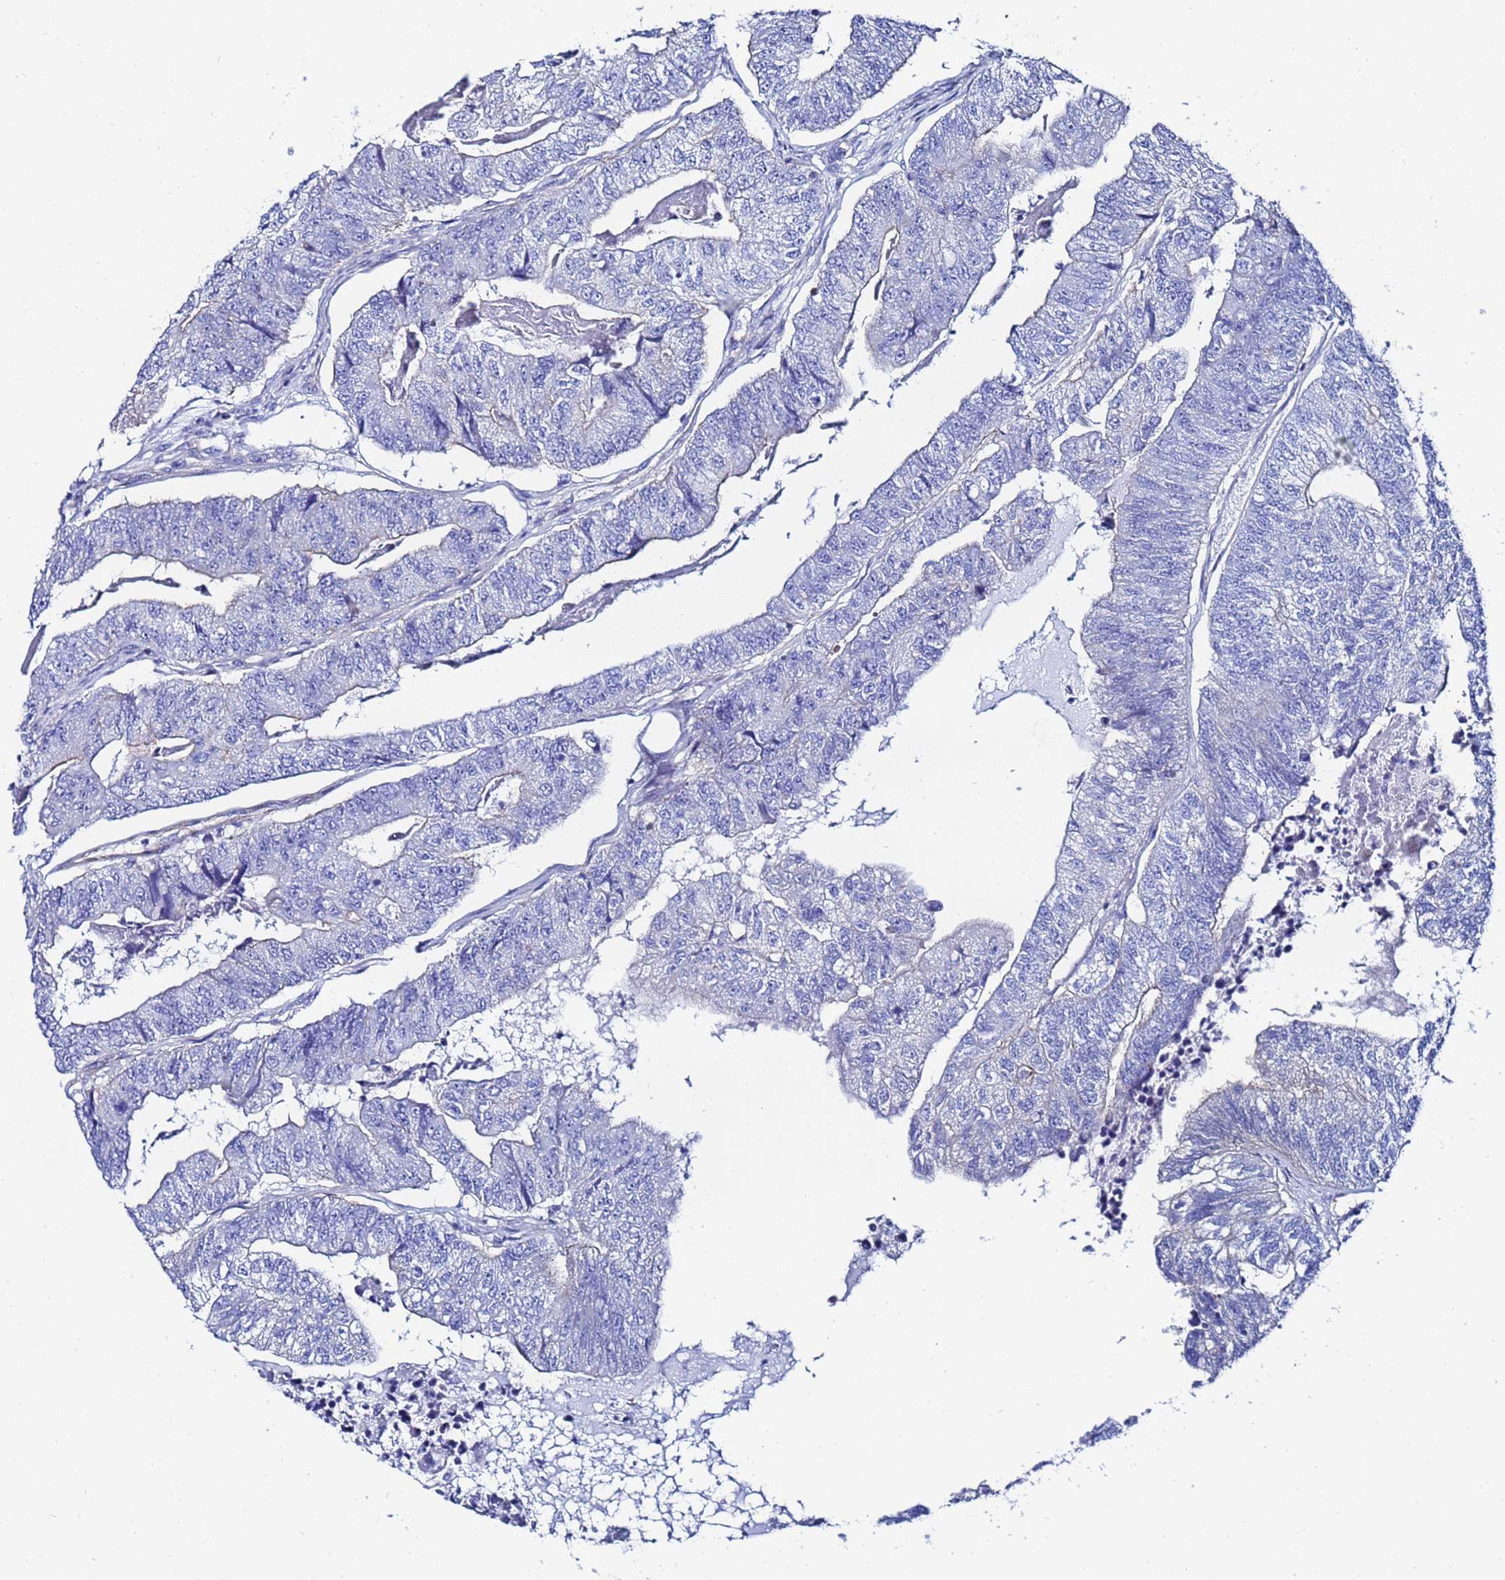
{"staining": {"intensity": "negative", "quantity": "none", "location": "none"}, "tissue": "colorectal cancer", "cell_type": "Tumor cells", "image_type": "cancer", "snomed": [{"axis": "morphology", "description": "Adenocarcinoma, NOS"}, {"axis": "topography", "description": "Colon"}], "caption": "Immunohistochemistry (IHC) histopathology image of colorectal cancer stained for a protein (brown), which reveals no positivity in tumor cells. (DAB immunohistochemistry (IHC), high magnification).", "gene": "RAB39B", "patient": {"sex": "female", "age": 67}}